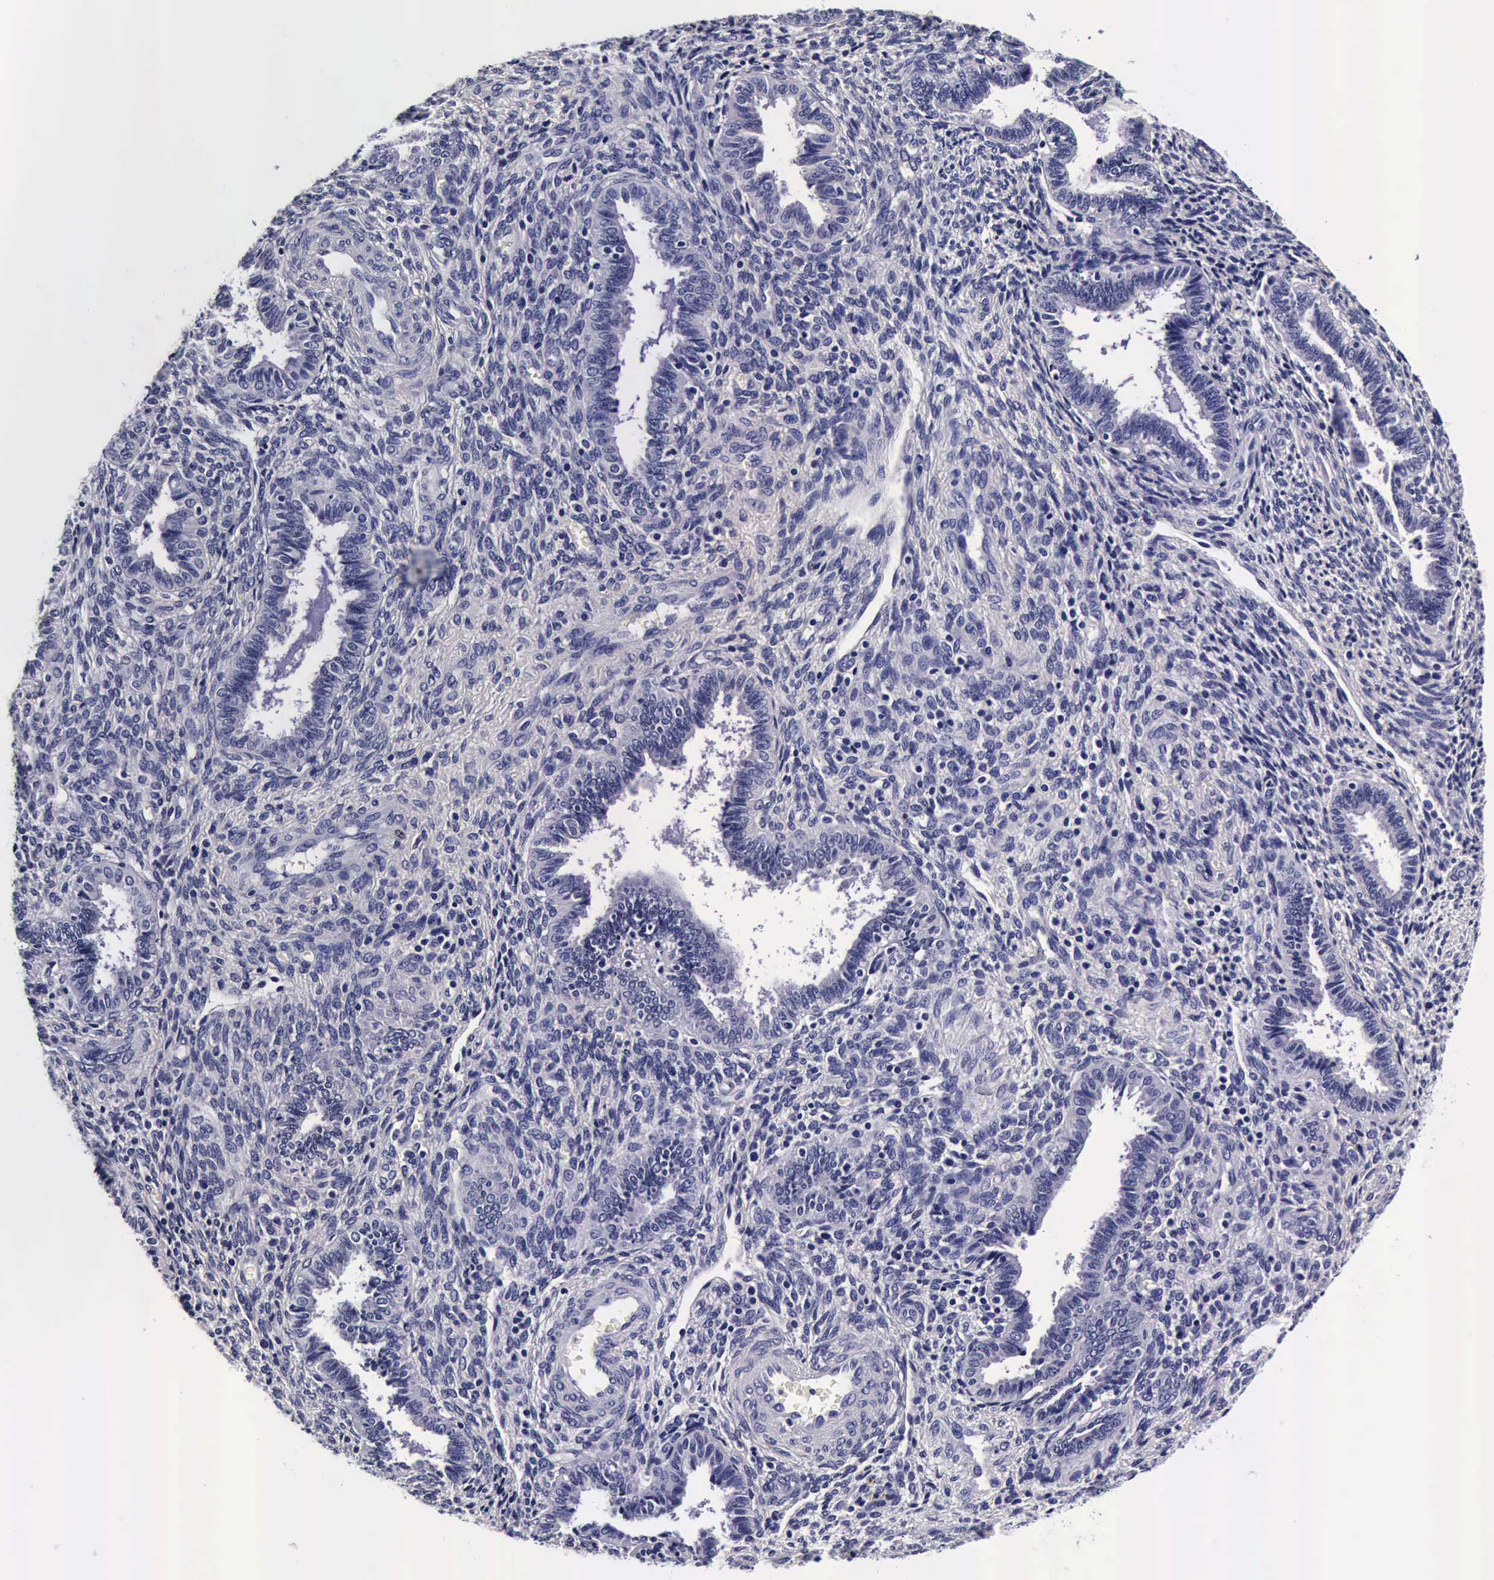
{"staining": {"intensity": "negative", "quantity": "none", "location": "none"}, "tissue": "endometrium", "cell_type": "Cells in endometrial stroma", "image_type": "normal", "snomed": [{"axis": "morphology", "description": "Normal tissue, NOS"}, {"axis": "topography", "description": "Endometrium"}], "caption": "Protein analysis of normal endometrium reveals no significant staining in cells in endometrial stroma.", "gene": "IAPP", "patient": {"sex": "female", "age": 36}}